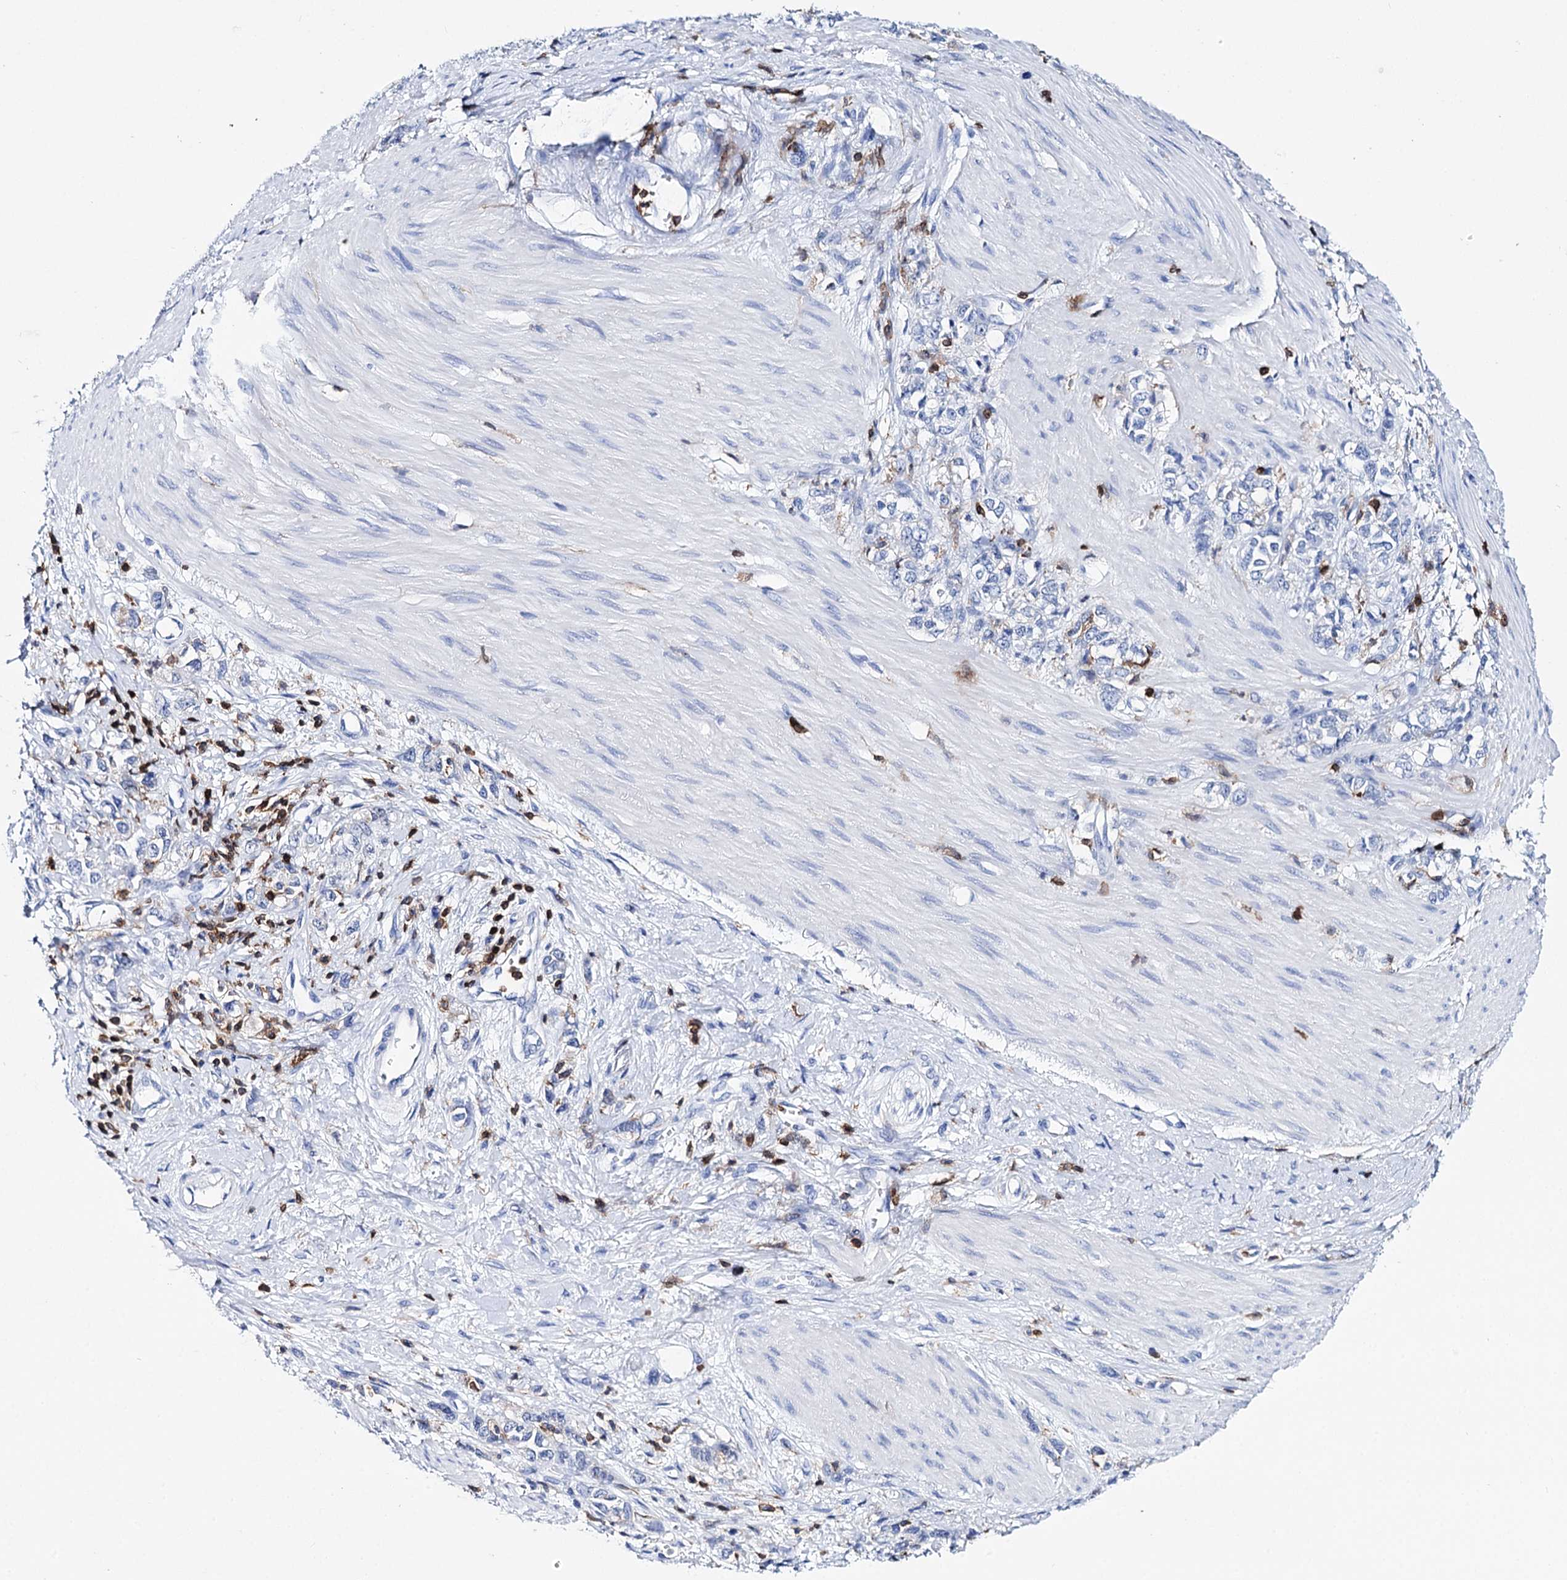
{"staining": {"intensity": "negative", "quantity": "none", "location": "none"}, "tissue": "stomach cancer", "cell_type": "Tumor cells", "image_type": "cancer", "snomed": [{"axis": "morphology", "description": "Adenocarcinoma, NOS"}, {"axis": "topography", "description": "Stomach"}], "caption": "Immunohistochemistry image of human stomach cancer (adenocarcinoma) stained for a protein (brown), which exhibits no staining in tumor cells.", "gene": "DEF6", "patient": {"sex": "female", "age": 76}}